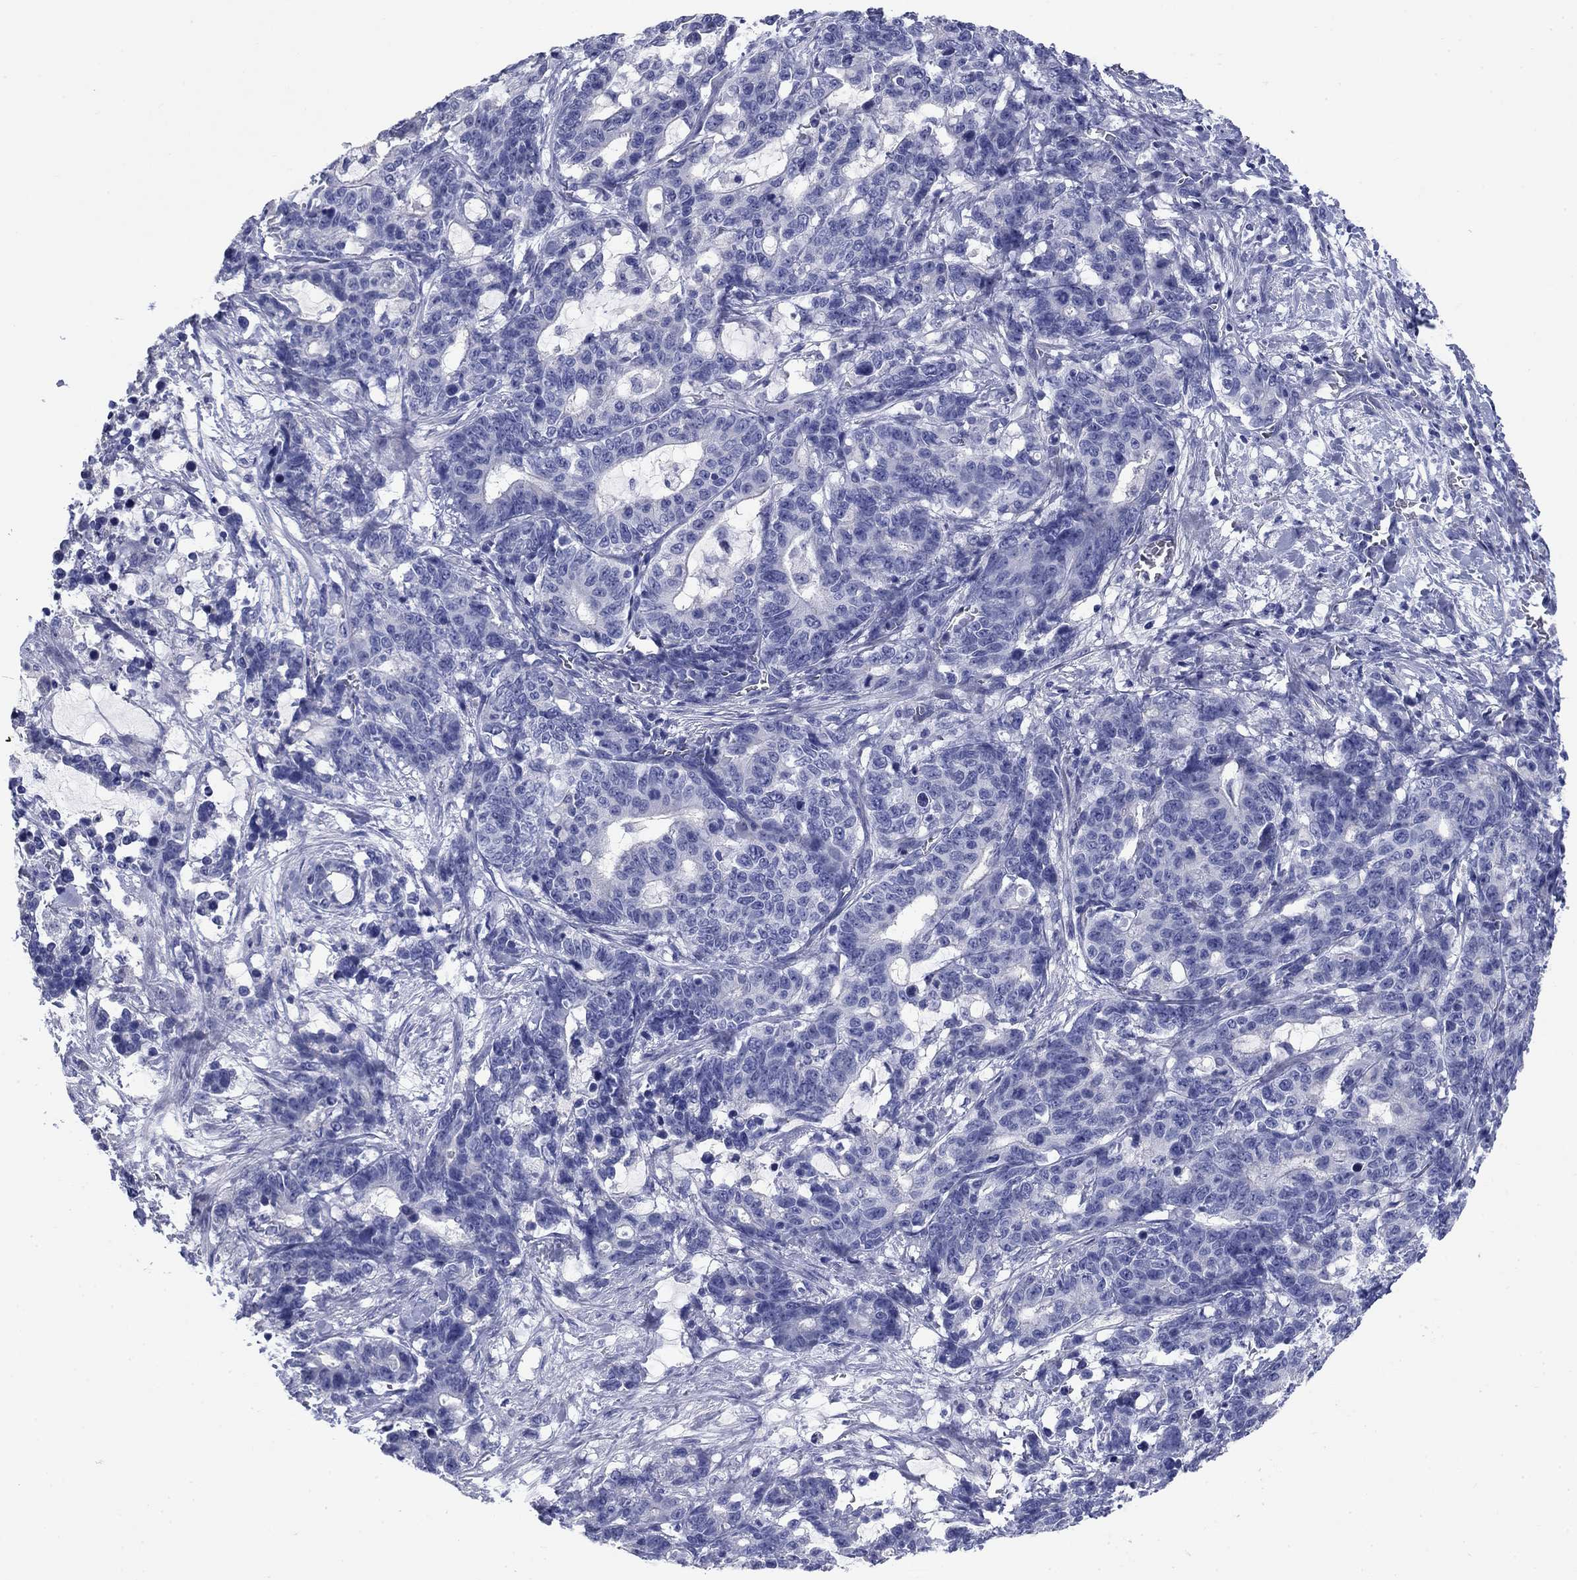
{"staining": {"intensity": "negative", "quantity": "none", "location": "none"}, "tissue": "stomach cancer", "cell_type": "Tumor cells", "image_type": "cancer", "snomed": [{"axis": "morphology", "description": "Normal tissue, NOS"}, {"axis": "morphology", "description": "Adenocarcinoma, NOS"}, {"axis": "topography", "description": "Stomach"}], "caption": "Stomach cancer was stained to show a protein in brown. There is no significant staining in tumor cells.", "gene": "PRKCG", "patient": {"sex": "female", "age": 64}}